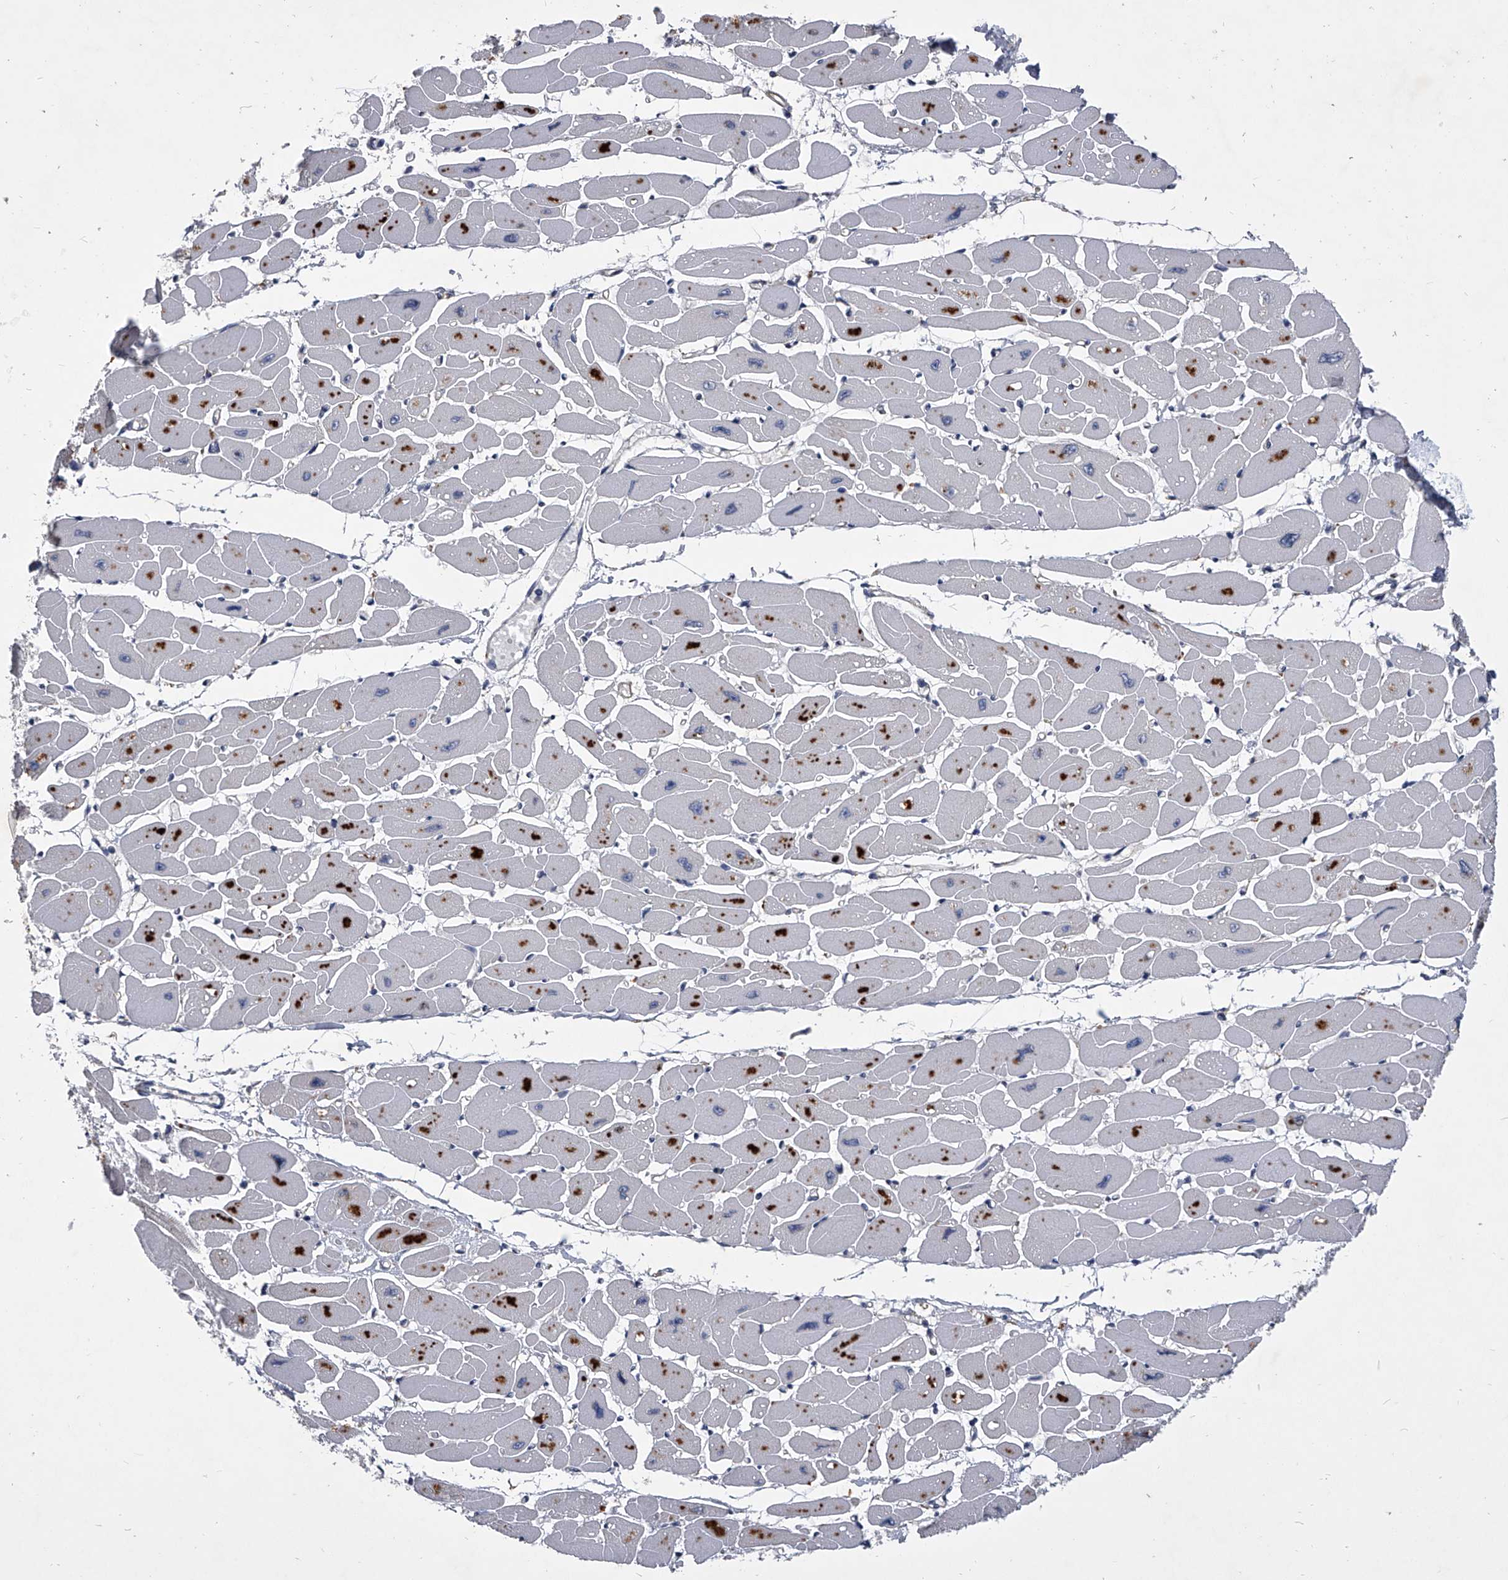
{"staining": {"intensity": "moderate", "quantity": "<25%", "location": "cytoplasmic/membranous"}, "tissue": "heart muscle", "cell_type": "Cardiomyocytes", "image_type": "normal", "snomed": [{"axis": "morphology", "description": "Normal tissue, NOS"}, {"axis": "topography", "description": "Heart"}], "caption": "Heart muscle stained with IHC displays moderate cytoplasmic/membranous staining in about <25% of cardiomyocytes. The protein of interest is shown in brown color, while the nuclei are stained blue.", "gene": "CCR4", "patient": {"sex": "female", "age": 54}}